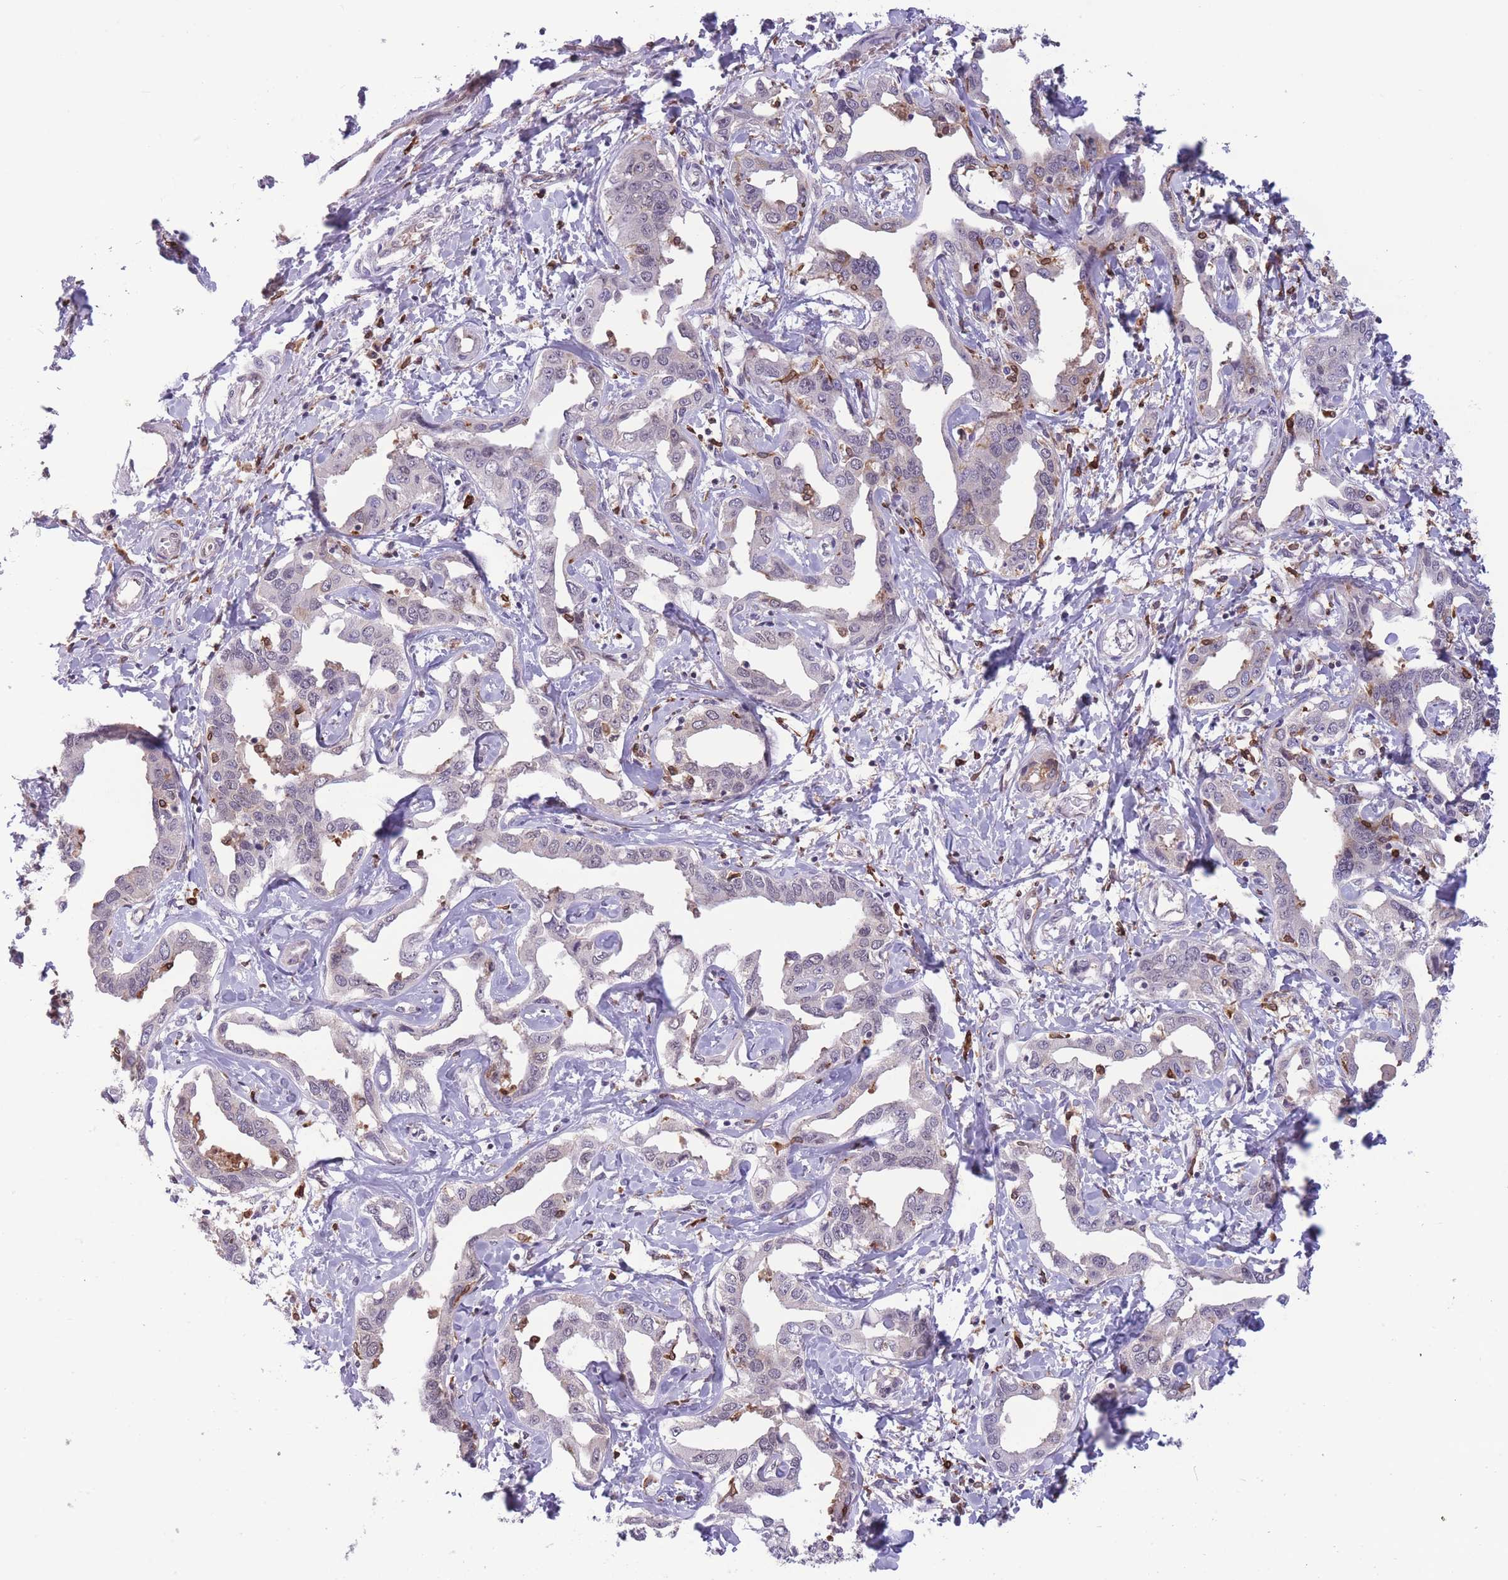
{"staining": {"intensity": "weak", "quantity": "<25%", "location": "cytoplasmic/membranous"}, "tissue": "liver cancer", "cell_type": "Tumor cells", "image_type": "cancer", "snomed": [{"axis": "morphology", "description": "Cholangiocarcinoma"}, {"axis": "topography", "description": "Liver"}], "caption": "IHC of human liver cholangiocarcinoma shows no staining in tumor cells.", "gene": "TMEM121", "patient": {"sex": "male", "age": 59}}